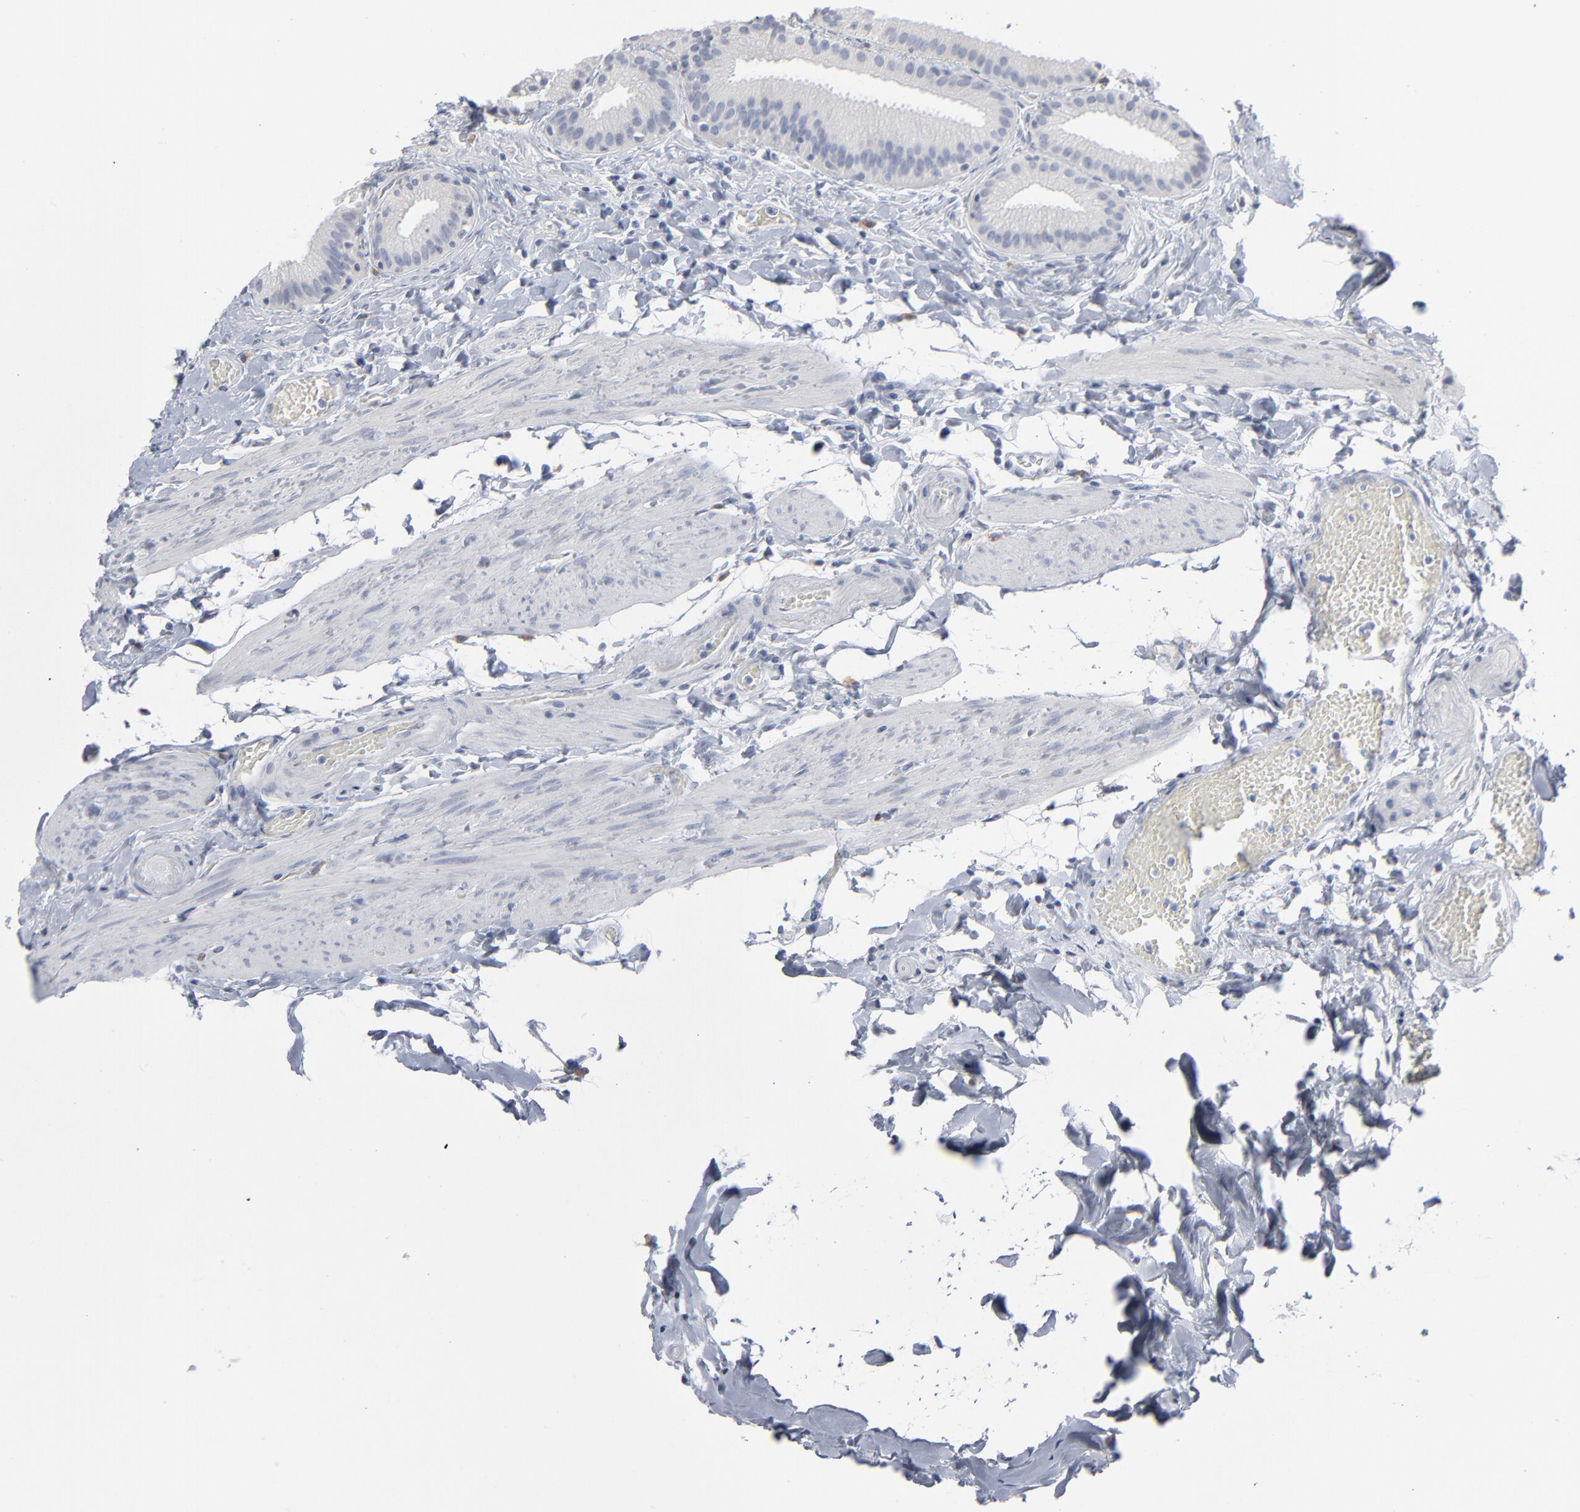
{"staining": {"intensity": "negative", "quantity": "none", "location": "none"}, "tissue": "gallbladder", "cell_type": "Glandular cells", "image_type": "normal", "snomed": [{"axis": "morphology", "description": "Normal tissue, NOS"}, {"axis": "topography", "description": "Gallbladder"}], "caption": "This image is of normal gallbladder stained with immunohistochemistry to label a protein in brown with the nuclei are counter-stained blue. There is no staining in glandular cells.", "gene": "PAGE1", "patient": {"sex": "female", "age": 63}}